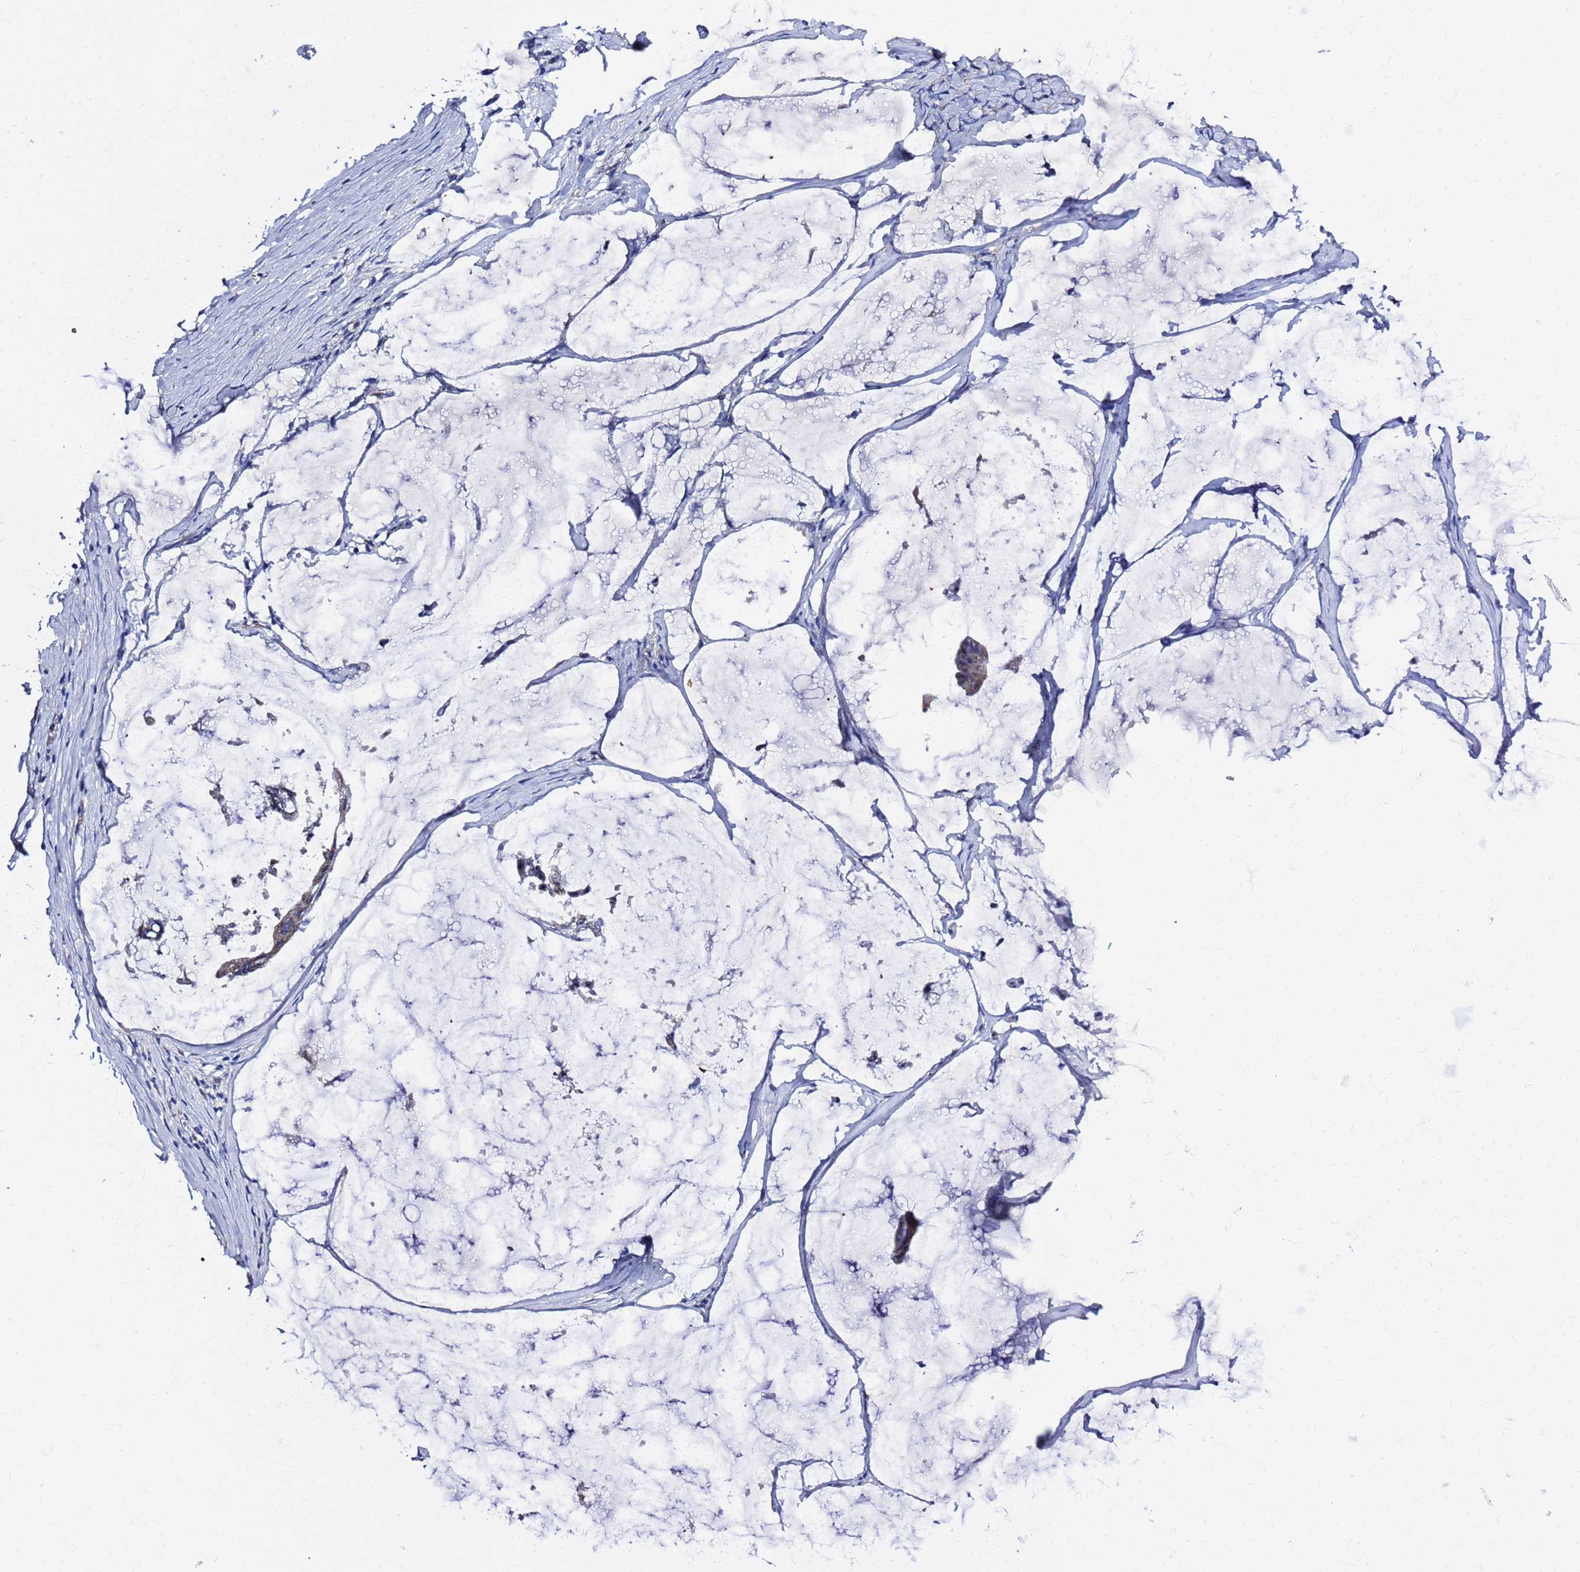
{"staining": {"intensity": "negative", "quantity": "none", "location": "none"}, "tissue": "ovarian cancer", "cell_type": "Tumor cells", "image_type": "cancer", "snomed": [{"axis": "morphology", "description": "Cystadenocarcinoma, mucinous, NOS"}, {"axis": "topography", "description": "Ovary"}], "caption": "Tumor cells show no significant protein positivity in mucinous cystadenocarcinoma (ovarian).", "gene": "USP18", "patient": {"sex": "female", "age": 73}}